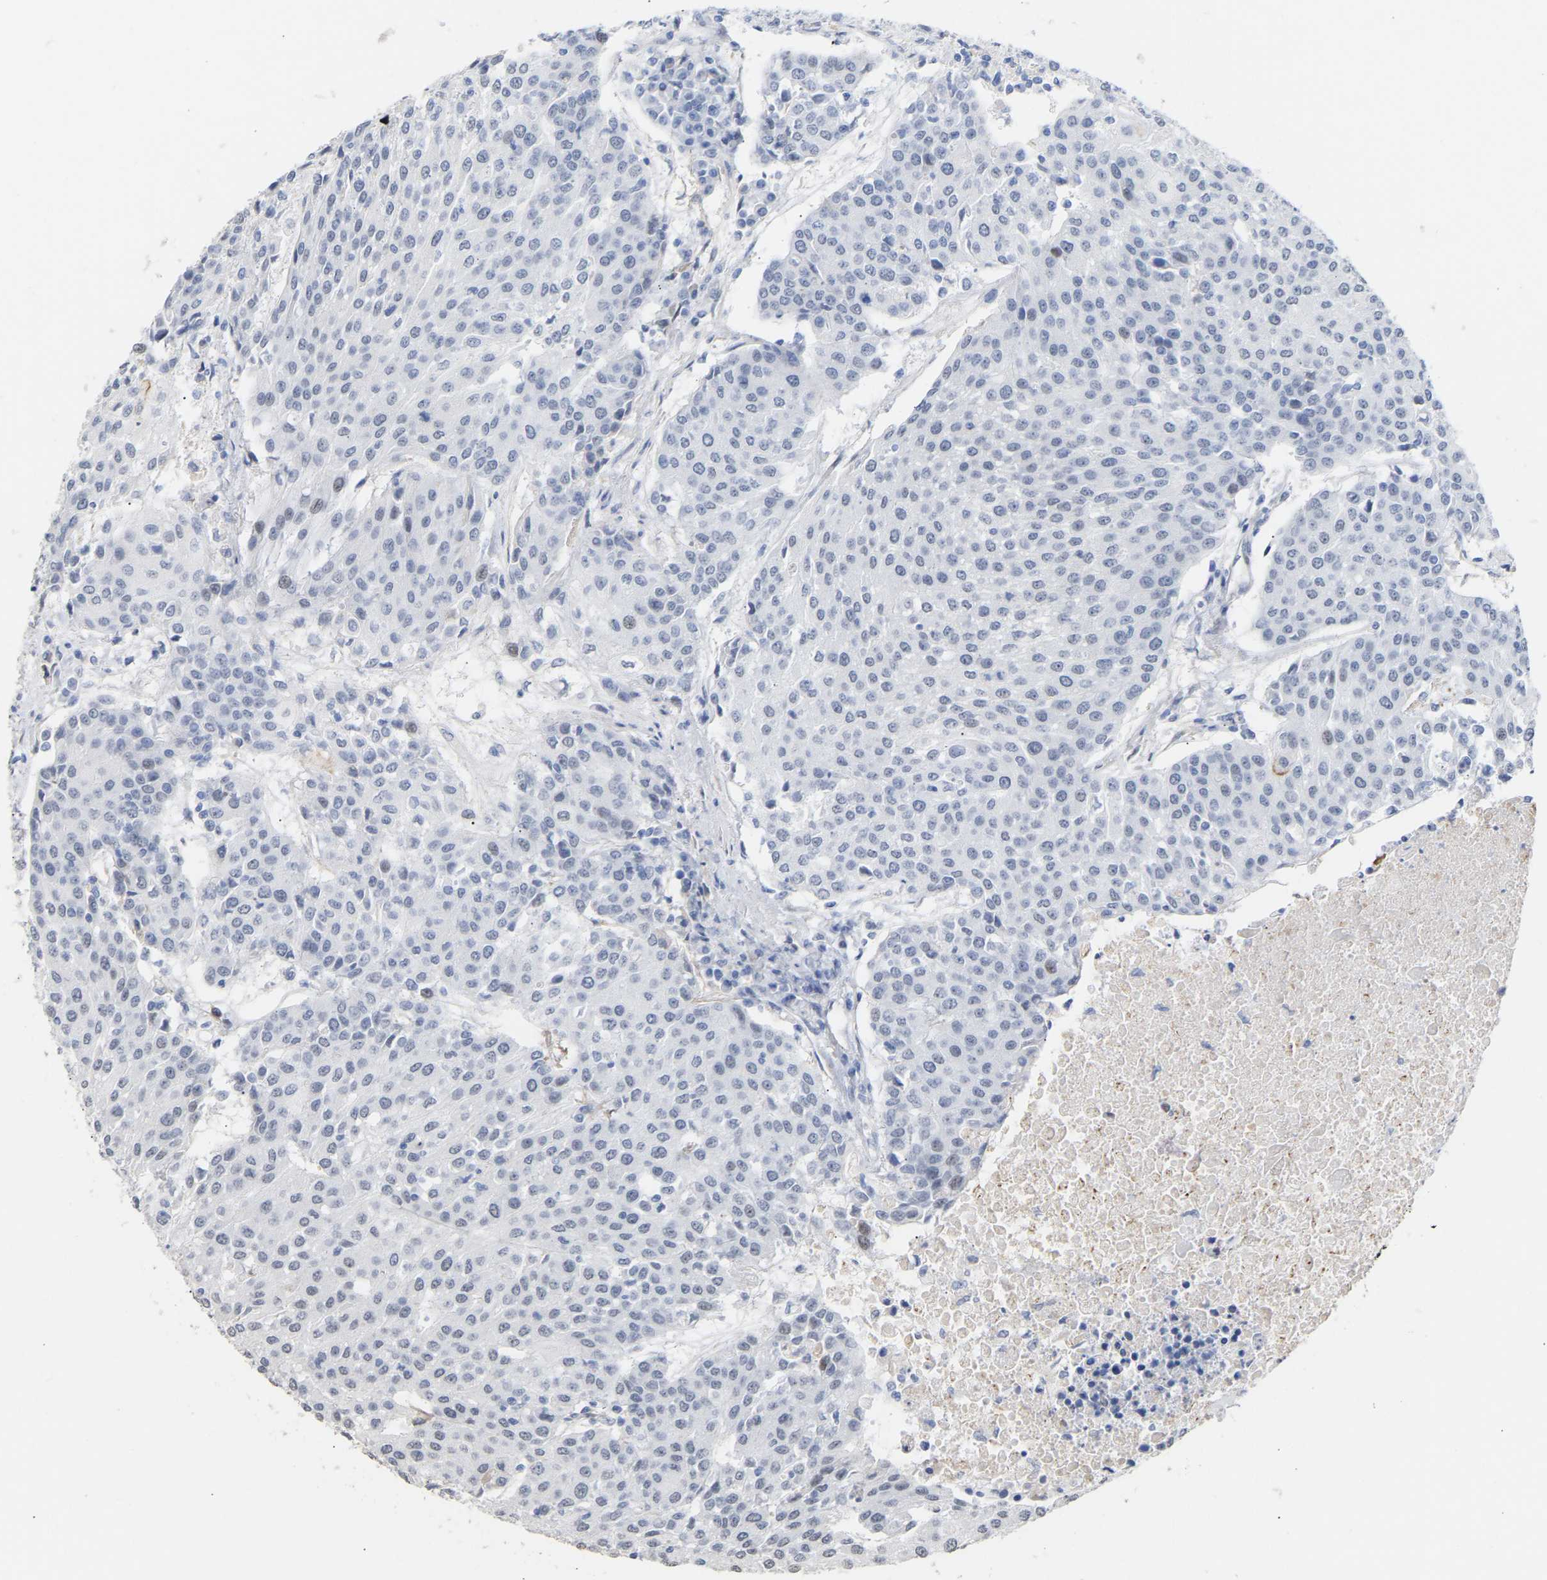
{"staining": {"intensity": "negative", "quantity": "none", "location": "none"}, "tissue": "urothelial cancer", "cell_type": "Tumor cells", "image_type": "cancer", "snomed": [{"axis": "morphology", "description": "Urothelial carcinoma, High grade"}, {"axis": "topography", "description": "Urinary bladder"}], "caption": "Immunohistochemistry (IHC) histopathology image of neoplastic tissue: human high-grade urothelial carcinoma stained with DAB demonstrates no significant protein staining in tumor cells.", "gene": "AMPH", "patient": {"sex": "female", "age": 85}}